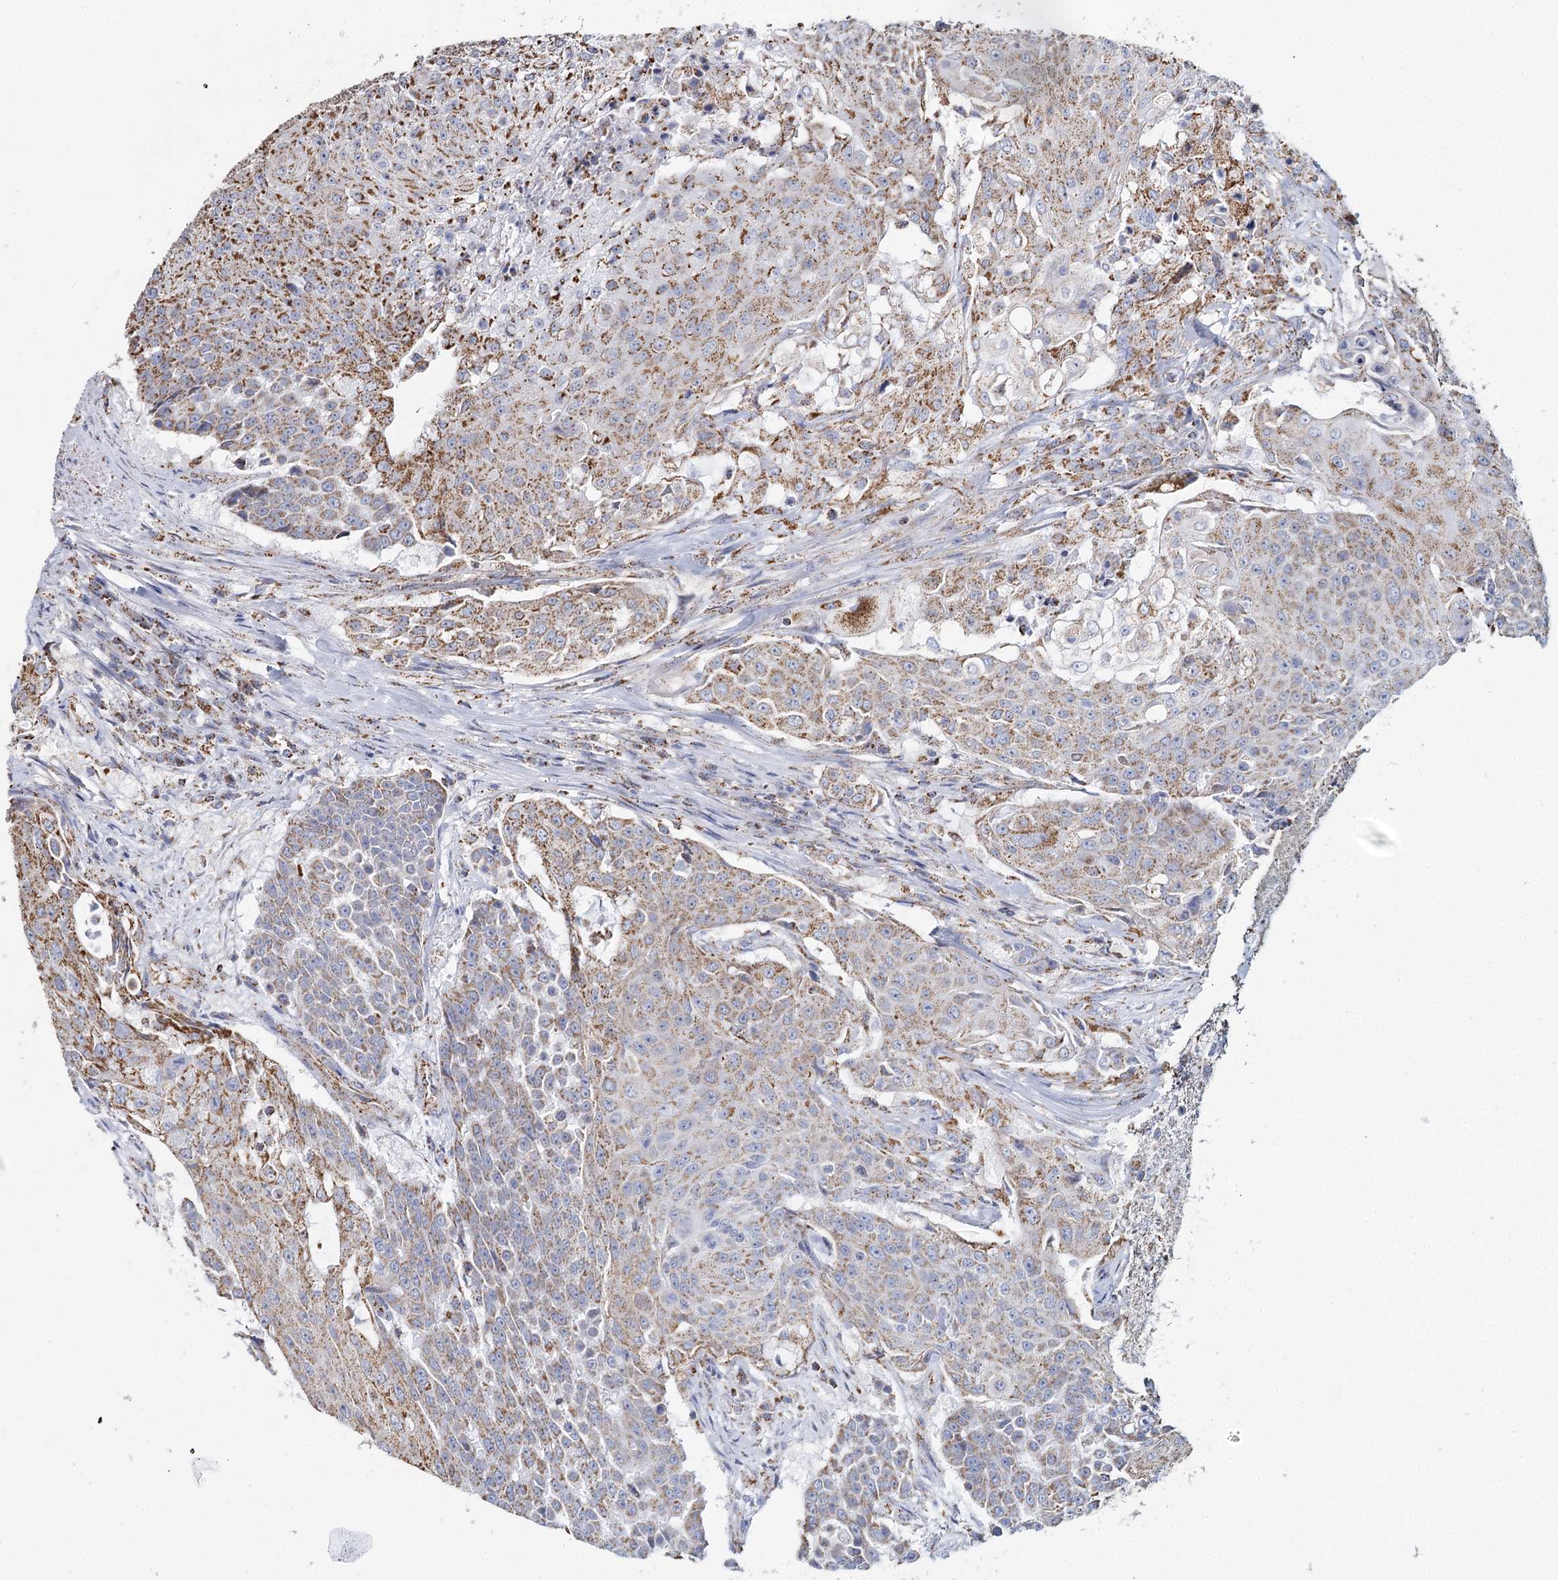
{"staining": {"intensity": "moderate", "quantity": ">75%", "location": "cytoplasmic/membranous"}, "tissue": "urothelial cancer", "cell_type": "Tumor cells", "image_type": "cancer", "snomed": [{"axis": "morphology", "description": "Urothelial carcinoma, High grade"}, {"axis": "topography", "description": "Urinary bladder"}], "caption": "About >75% of tumor cells in human urothelial carcinoma (high-grade) exhibit moderate cytoplasmic/membranous protein expression as visualized by brown immunohistochemical staining.", "gene": "MRPL44", "patient": {"sex": "female", "age": 63}}